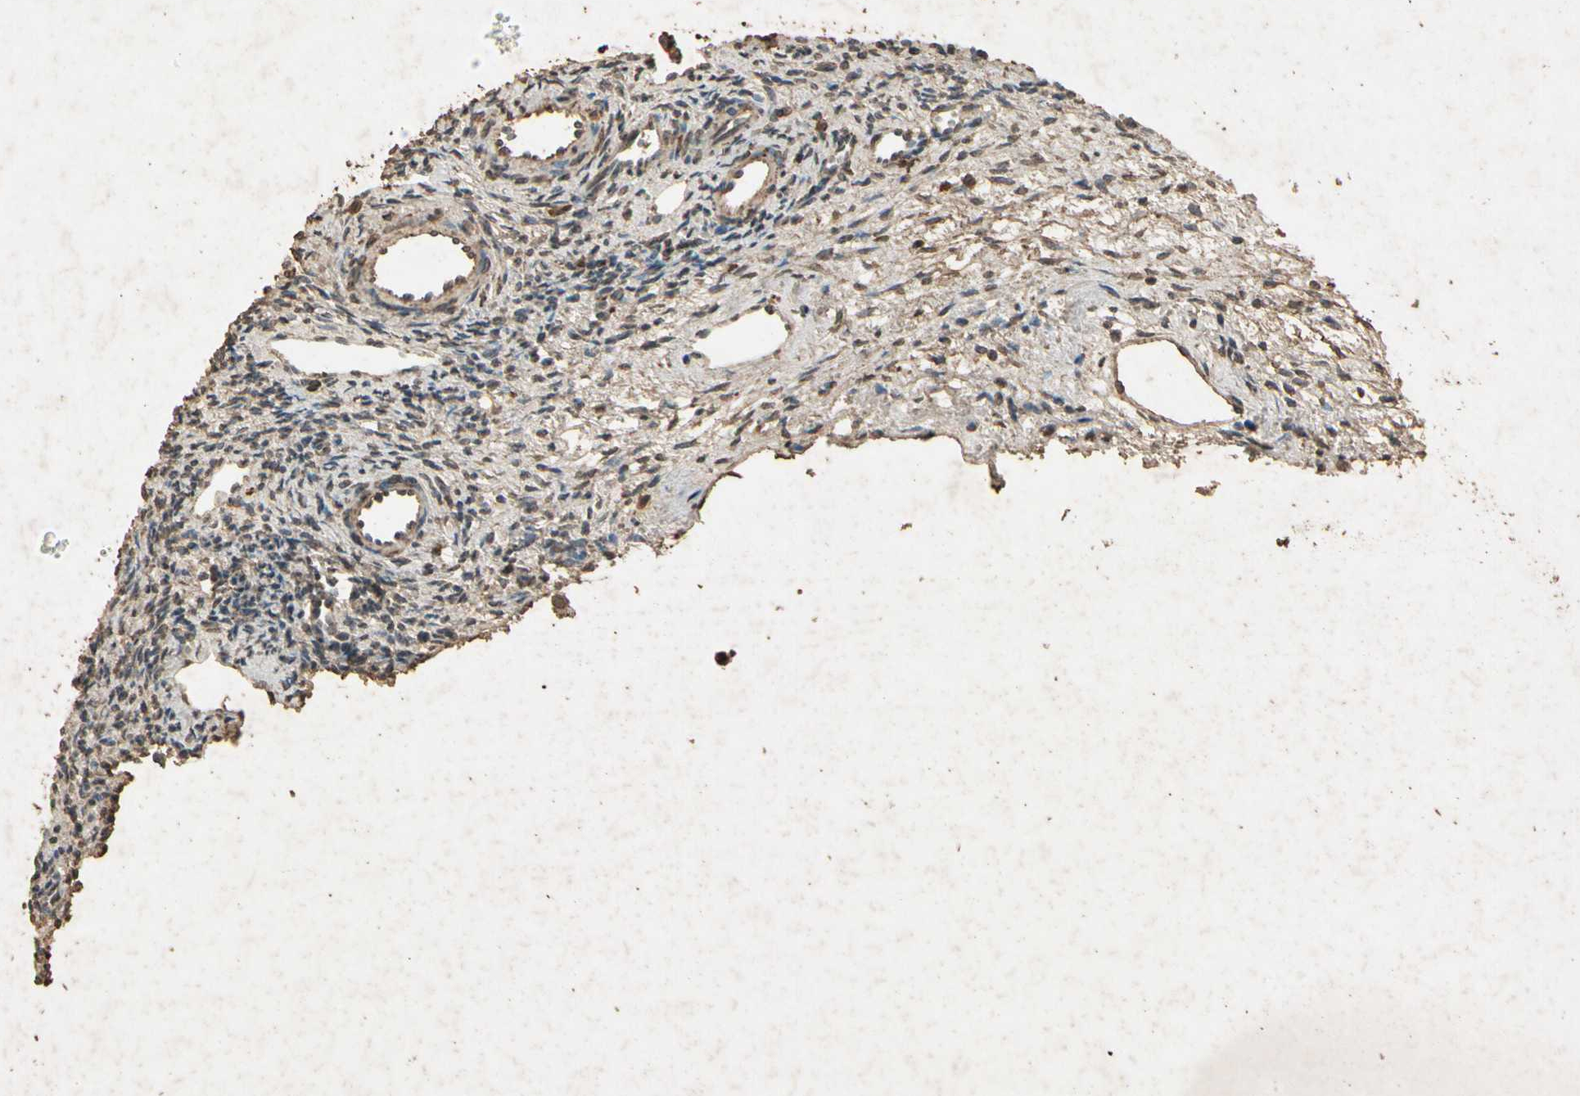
{"staining": {"intensity": "strong", "quantity": ">75%", "location": "cytoplasmic/membranous"}, "tissue": "ovary", "cell_type": "Follicle cells", "image_type": "normal", "snomed": [{"axis": "morphology", "description": "Normal tissue, NOS"}, {"axis": "topography", "description": "Ovary"}], "caption": "Ovary stained with DAB (3,3'-diaminobenzidine) IHC shows high levels of strong cytoplasmic/membranous staining in about >75% of follicle cells.", "gene": "GC", "patient": {"sex": "female", "age": 33}}